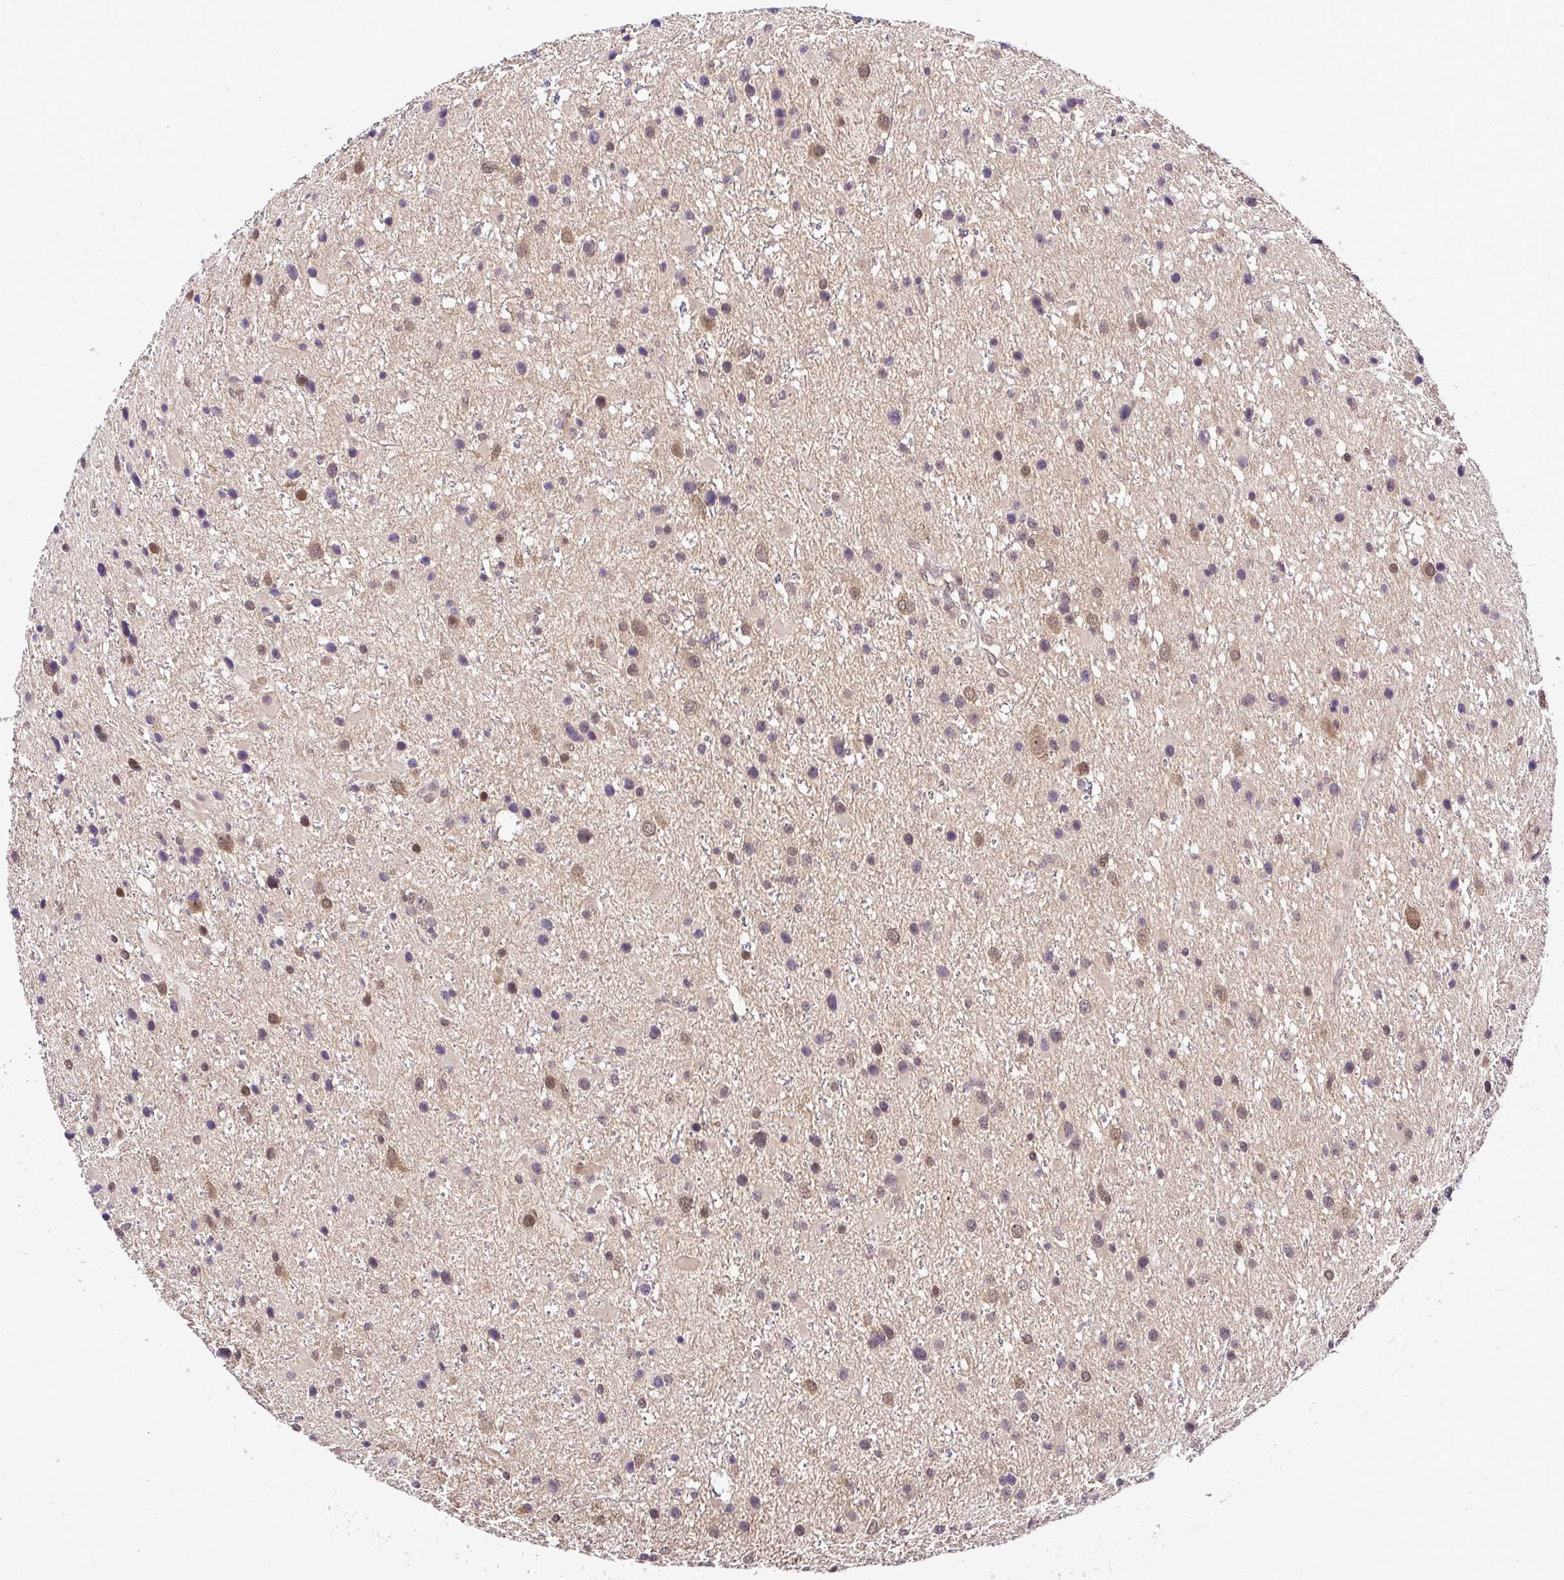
{"staining": {"intensity": "moderate", "quantity": "25%-75%", "location": "cytoplasmic/membranous,nuclear"}, "tissue": "glioma", "cell_type": "Tumor cells", "image_type": "cancer", "snomed": [{"axis": "morphology", "description": "Glioma, malignant, Low grade"}, {"axis": "topography", "description": "Brain"}], "caption": "Tumor cells reveal moderate cytoplasmic/membranous and nuclear positivity in approximately 25%-75% of cells in glioma.", "gene": "UBE2M", "patient": {"sex": "female", "age": 32}}